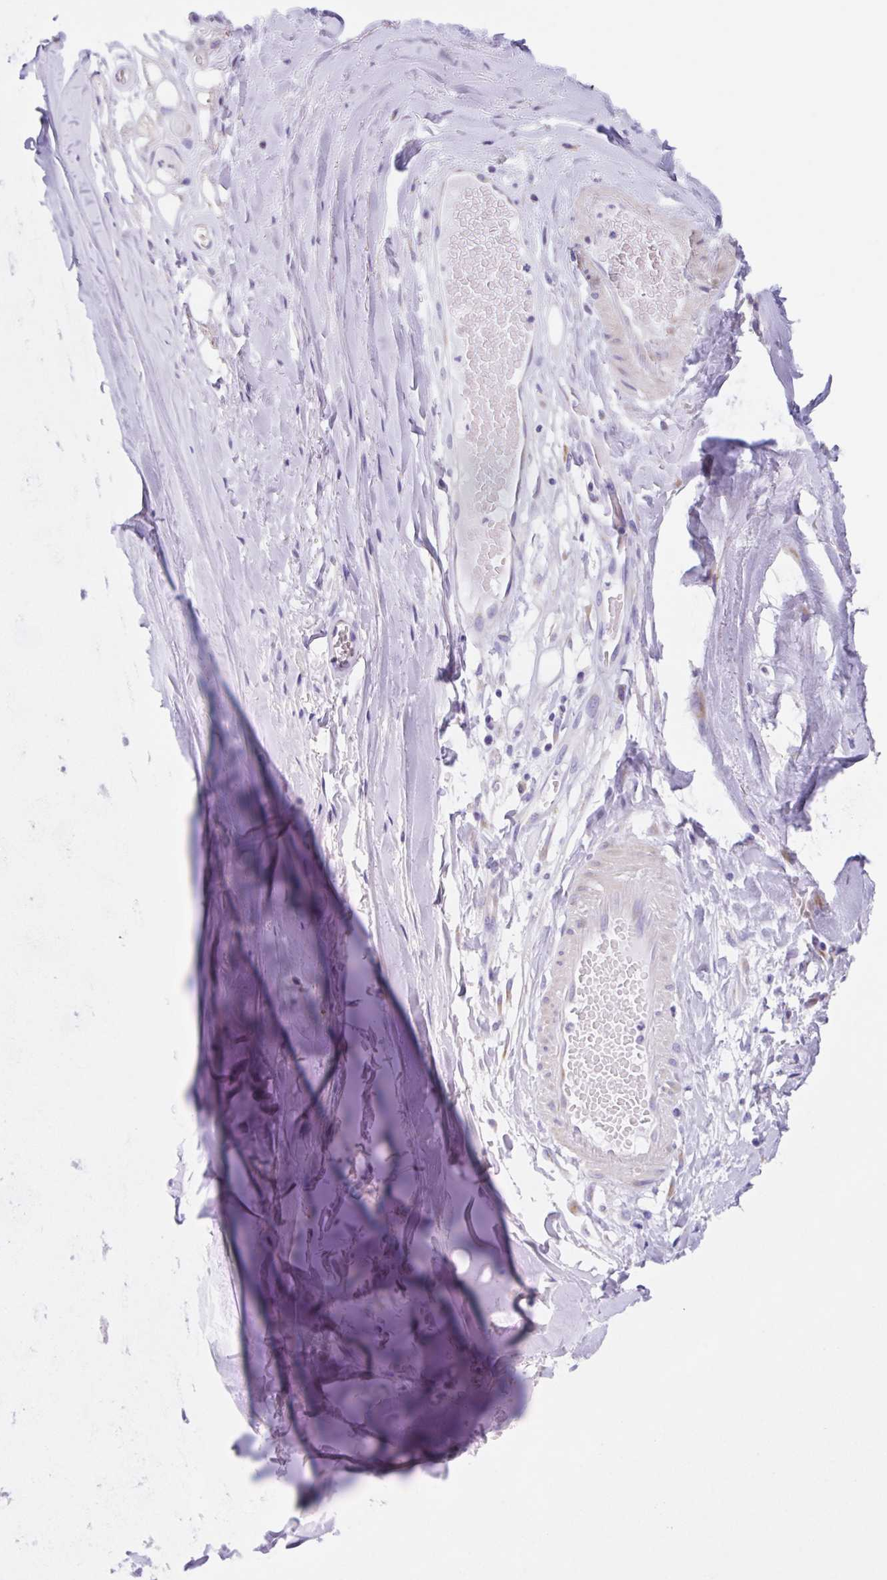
{"staining": {"intensity": "negative", "quantity": "none", "location": "none"}, "tissue": "soft tissue", "cell_type": "Chondrocytes", "image_type": "normal", "snomed": [{"axis": "morphology", "description": "Normal tissue, NOS"}, {"axis": "topography", "description": "Cartilage tissue"}, {"axis": "topography", "description": "Nasopharynx"}, {"axis": "topography", "description": "Thyroid gland"}], "caption": "Chondrocytes show no significant positivity in unremarkable soft tissue.", "gene": "SCG3", "patient": {"sex": "male", "age": 63}}